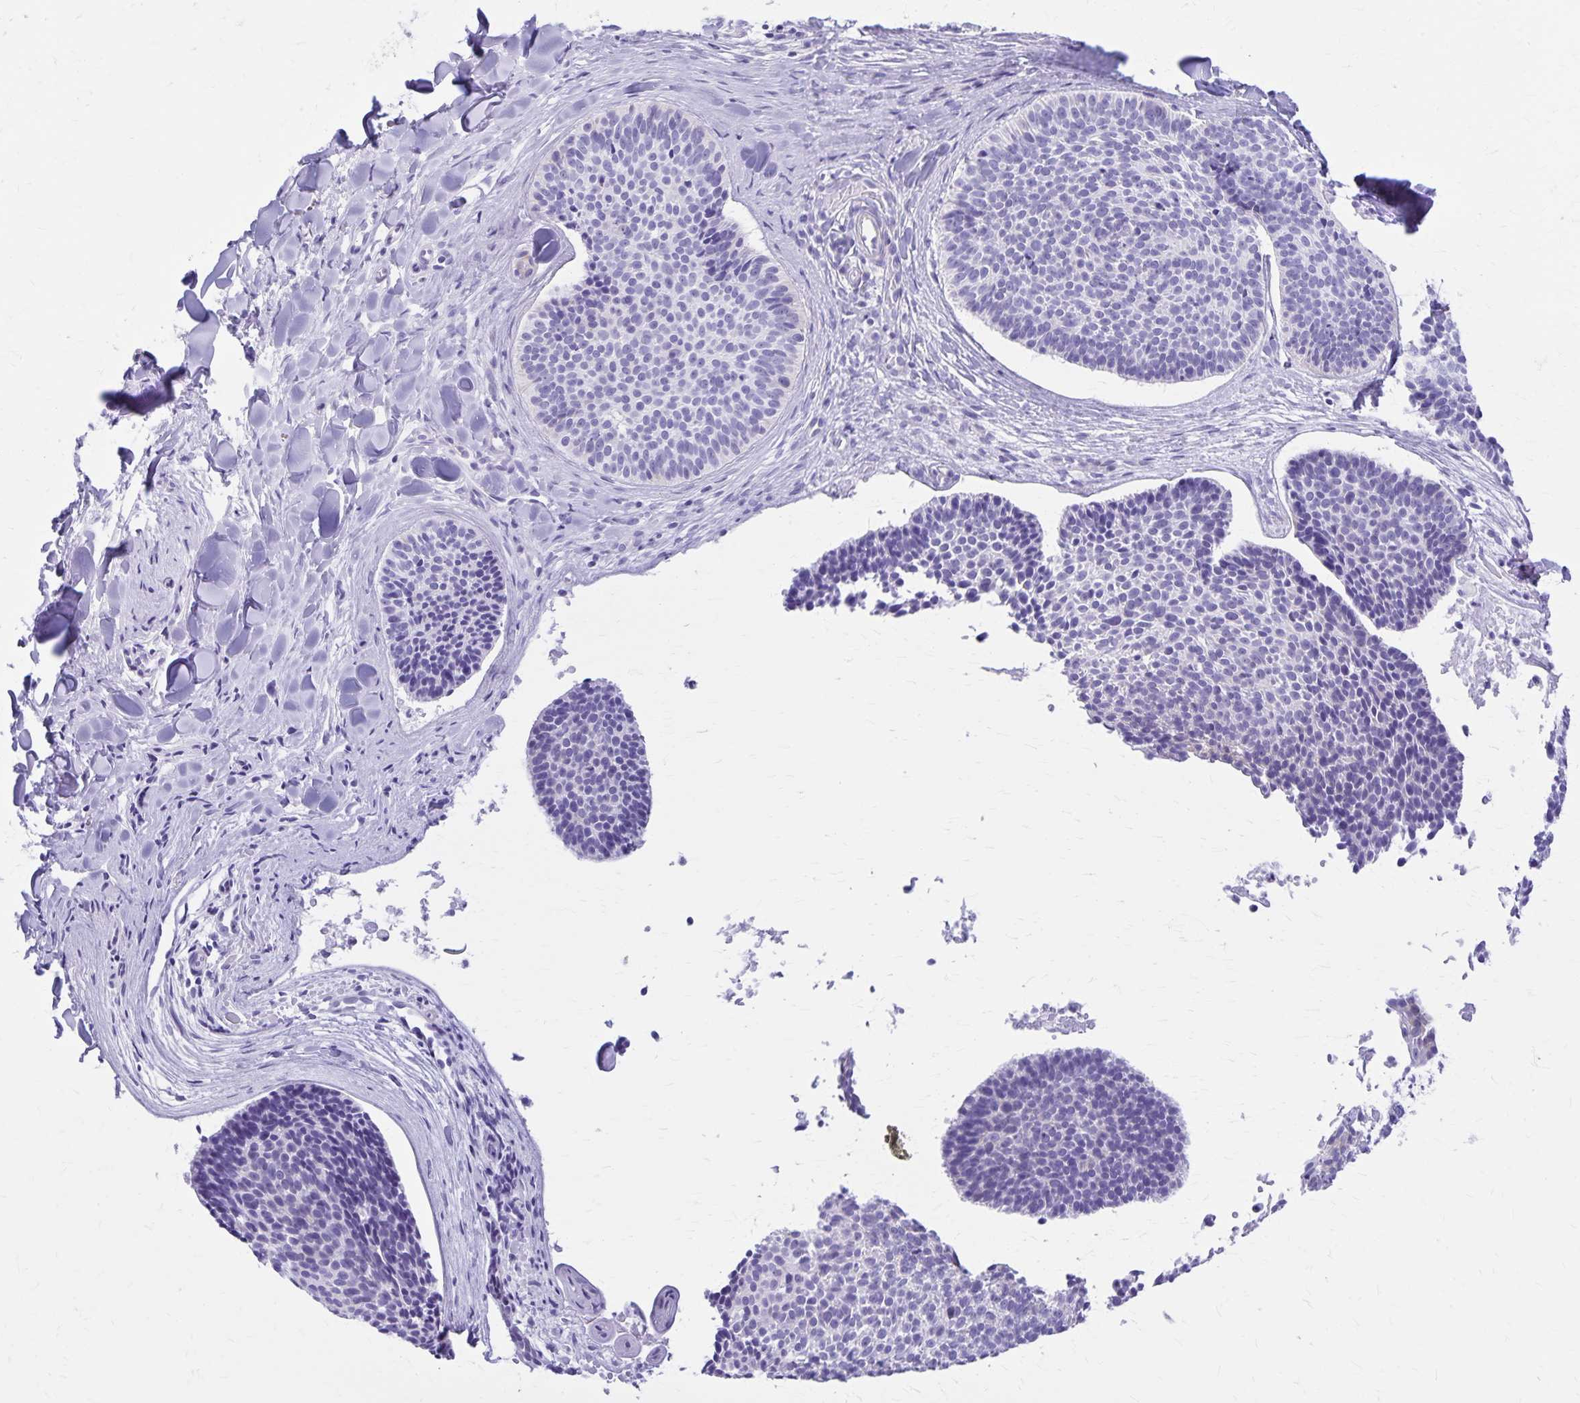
{"staining": {"intensity": "negative", "quantity": "none", "location": "none"}, "tissue": "skin cancer", "cell_type": "Tumor cells", "image_type": "cancer", "snomed": [{"axis": "morphology", "description": "Basal cell carcinoma"}, {"axis": "topography", "description": "Skin"}], "caption": "Immunohistochemistry image of neoplastic tissue: human skin cancer (basal cell carcinoma) stained with DAB (3,3'-diaminobenzidine) demonstrates no significant protein staining in tumor cells.", "gene": "DEFA5", "patient": {"sex": "male", "age": 82}}